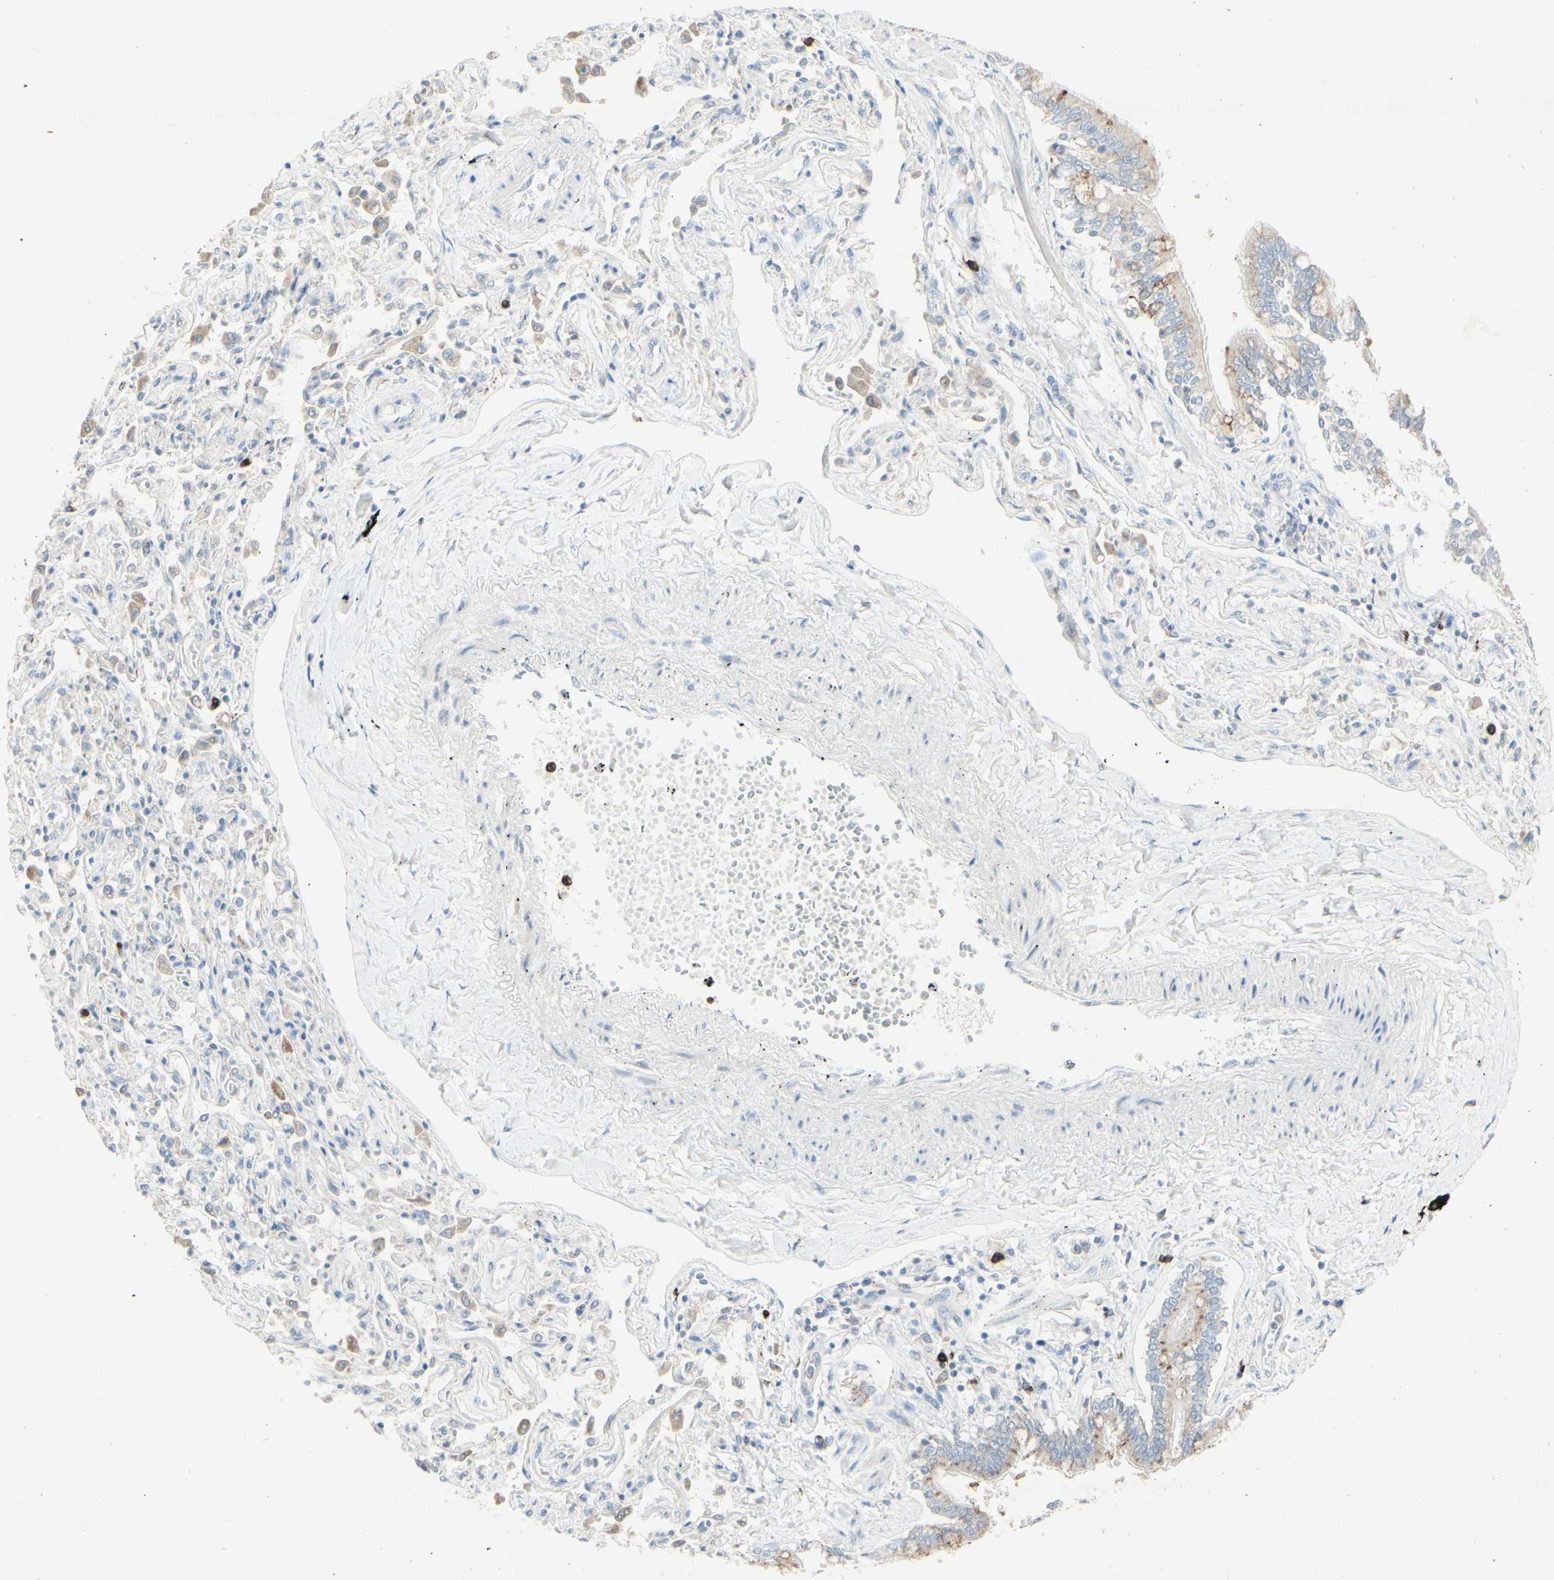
{"staining": {"intensity": "weak", "quantity": "<25%", "location": "cytoplasmic/membranous"}, "tissue": "bronchus", "cell_type": "Respiratory epithelial cells", "image_type": "normal", "snomed": [{"axis": "morphology", "description": "Normal tissue, NOS"}, {"axis": "topography", "description": "Bronchus"}, {"axis": "topography", "description": "Lung"}], "caption": "Histopathology image shows no protein expression in respiratory epithelial cells of benign bronchus. (DAB (3,3'-diaminobenzidine) immunohistochemistry visualized using brightfield microscopy, high magnification).", "gene": "ATP6V1B1", "patient": {"sex": "male", "age": 64}}